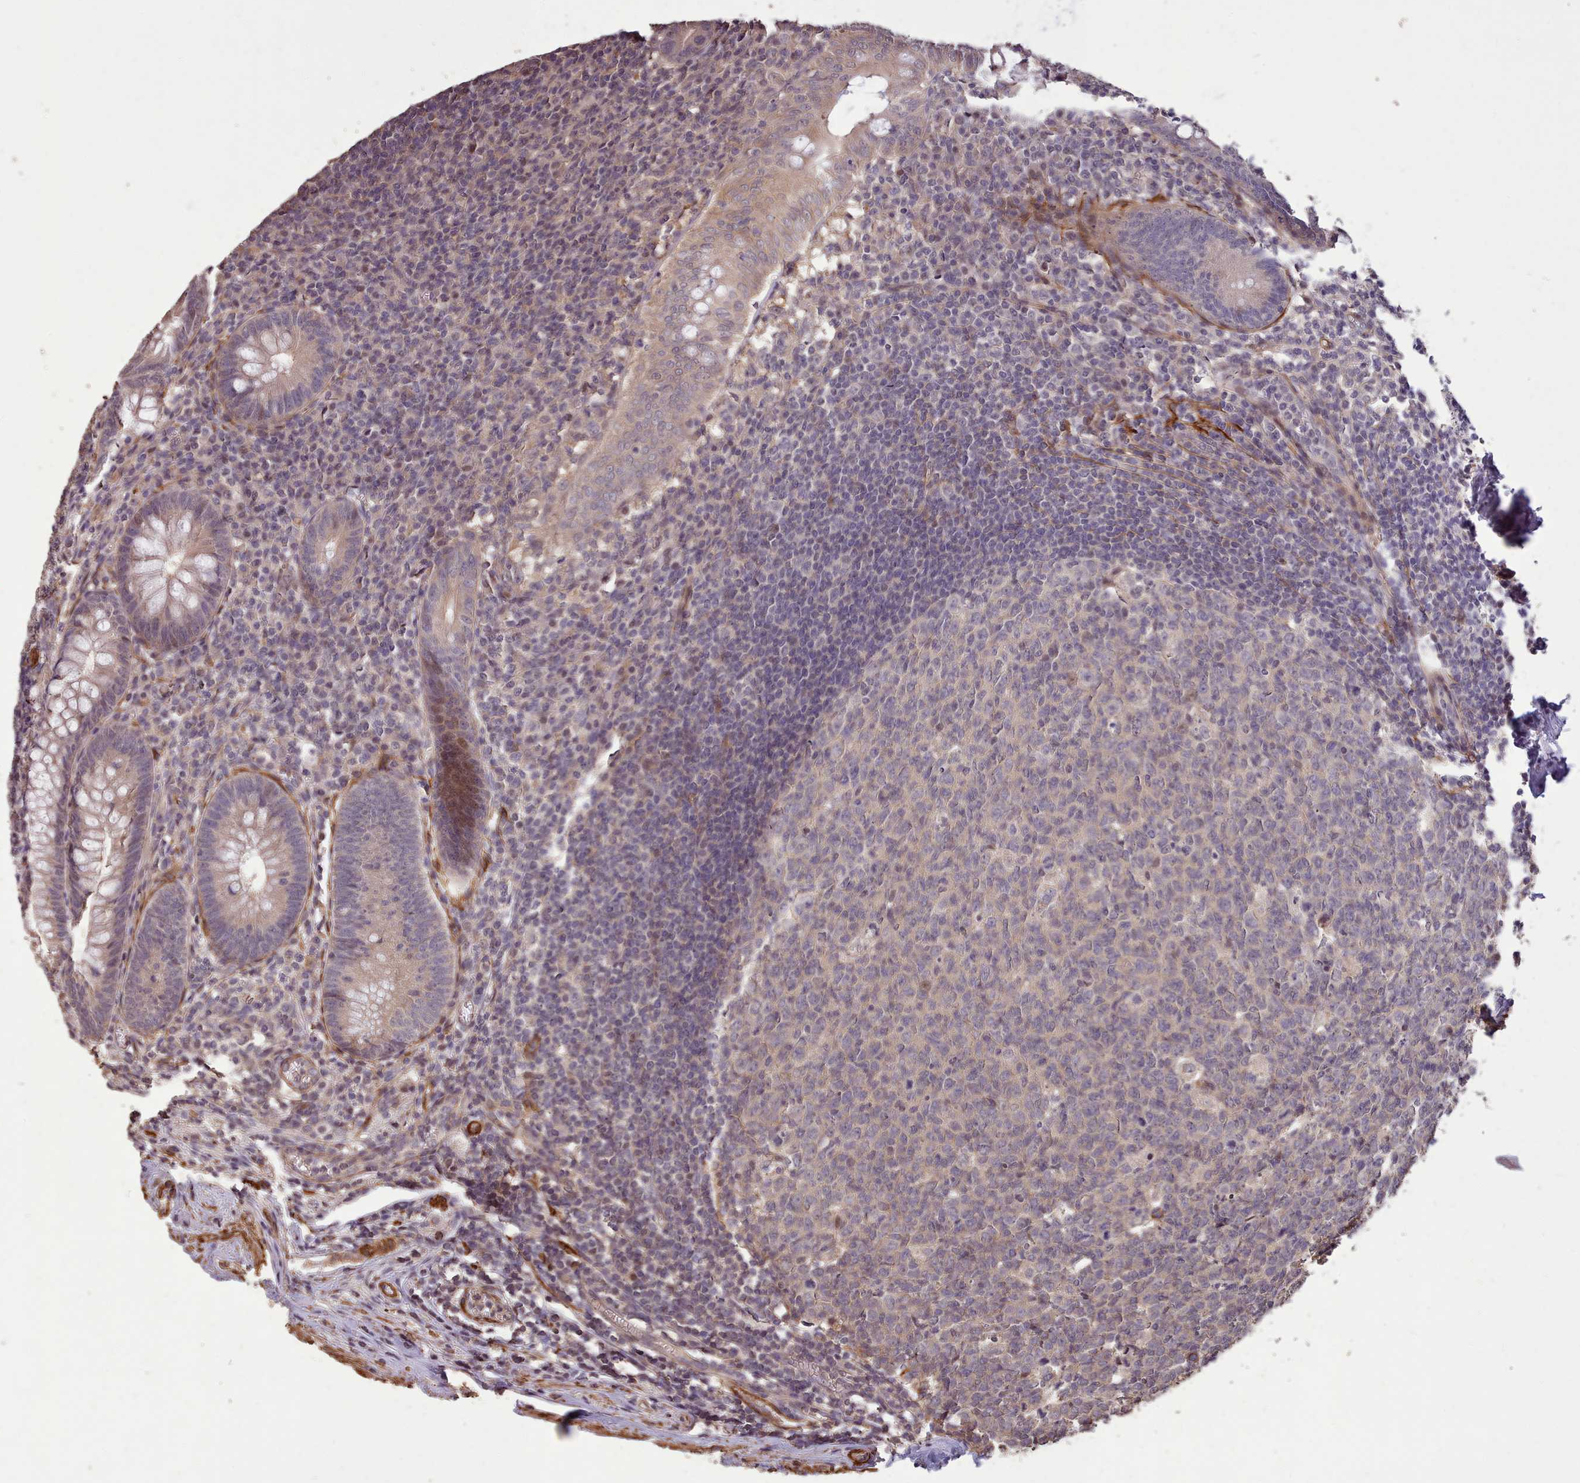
{"staining": {"intensity": "moderate", "quantity": "25%-75%", "location": "cytoplasmic/membranous"}, "tissue": "appendix", "cell_type": "Glandular cells", "image_type": "normal", "snomed": [{"axis": "morphology", "description": "Normal tissue, NOS"}, {"axis": "topography", "description": "Appendix"}], "caption": "Protein expression by immunohistochemistry (IHC) demonstrates moderate cytoplasmic/membranous positivity in approximately 25%-75% of glandular cells in unremarkable appendix.", "gene": "NLRC4", "patient": {"sex": "male", "age": 56}}